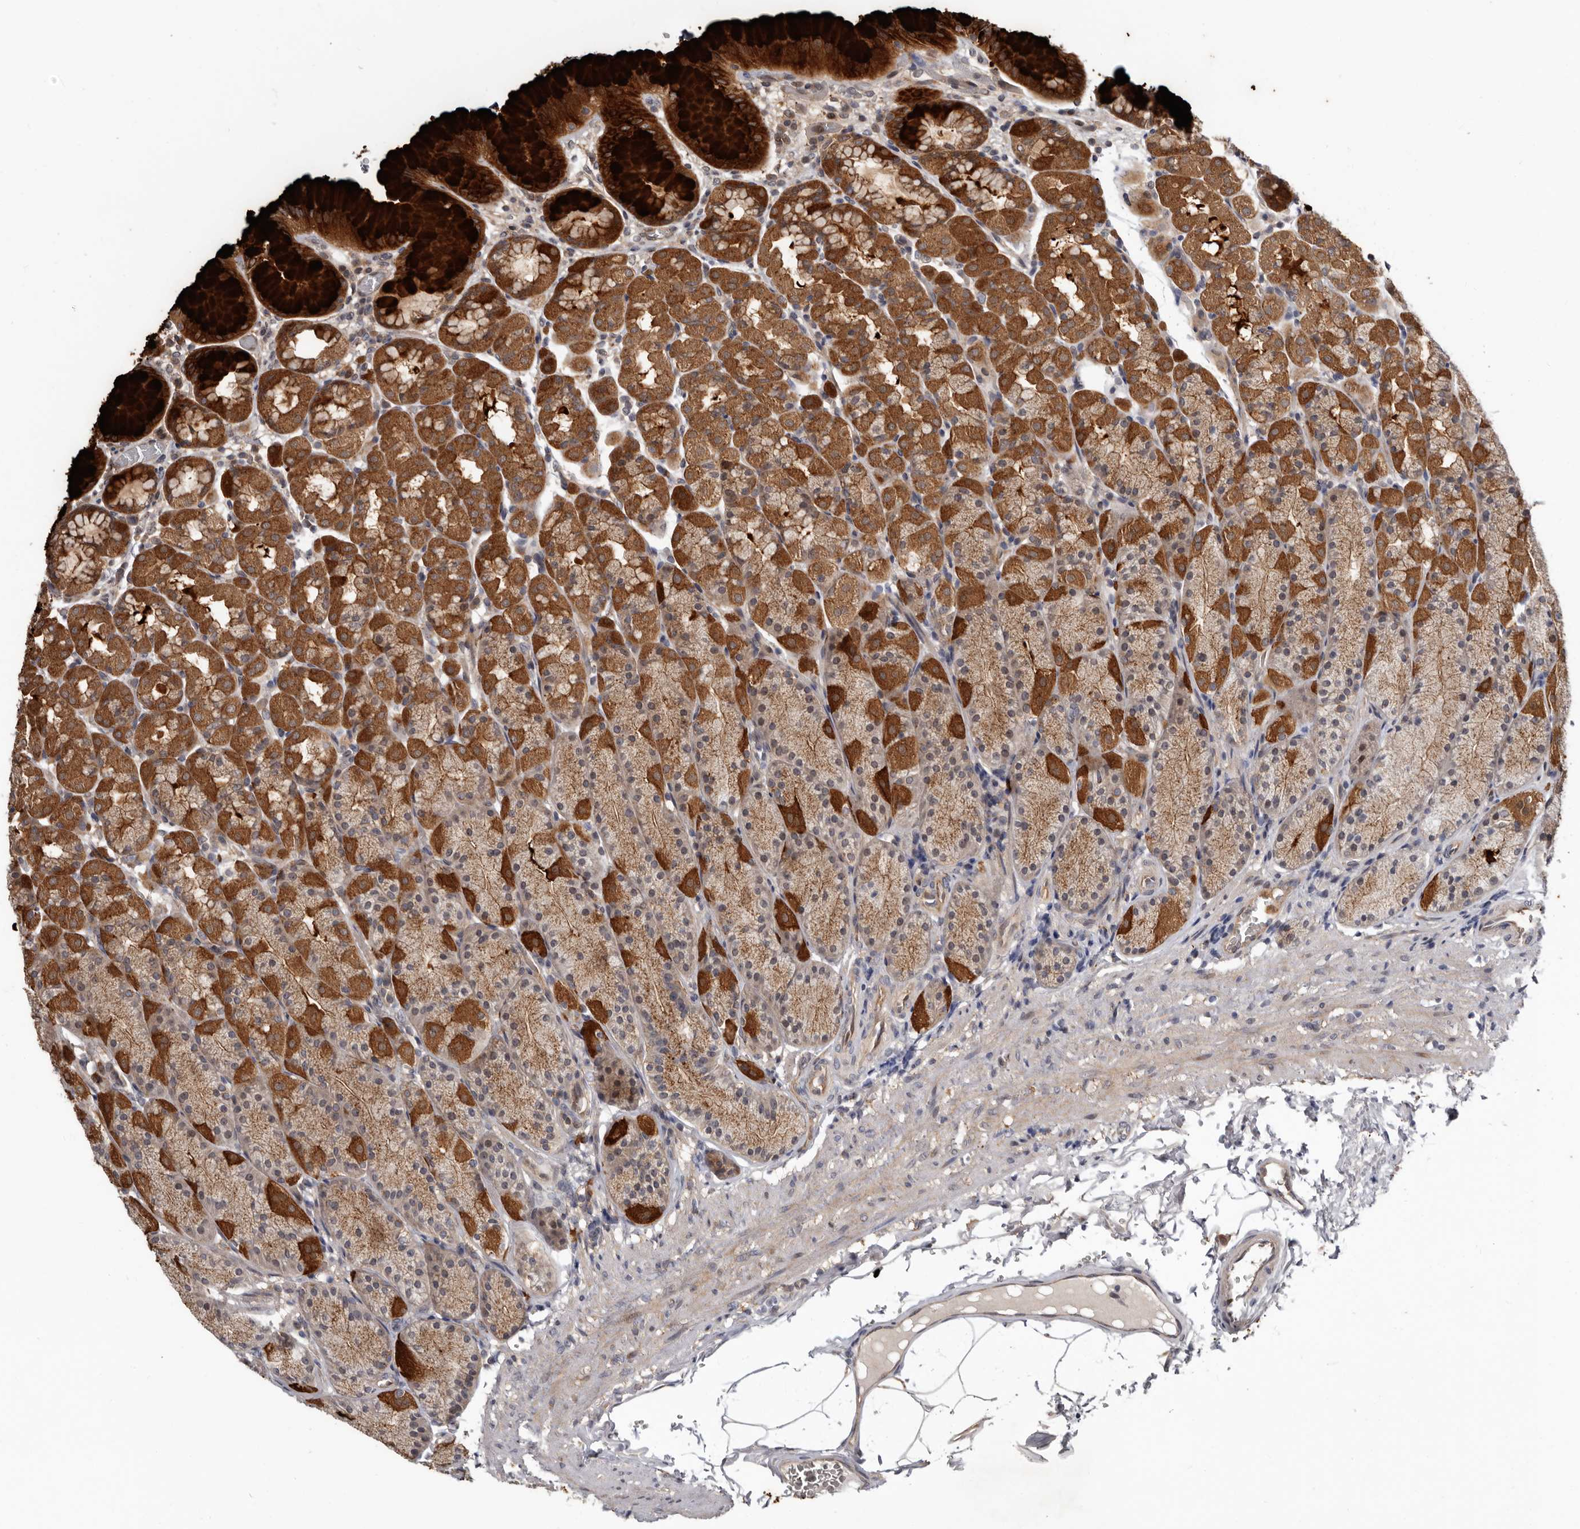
{"staining": {"intensity": "strong", "quantity": ">75%", "location": "cytoplasmic/membranous"}, "tissue": "stomach", "cell_type": "Glandular cells", "image_type": "normal", "snomed": [{"axis": "morphology", "description": "Normal tissue, NOS"}, {"axis": "topography", "description": "Stomach"}], "caption": "Protein staining of benign stomach shows strong cytoplasmic/membranous expression in approximately >75% of glandular cells.", "gene": "FGFR4", "patient": {"sex": "male", "age": 42}}